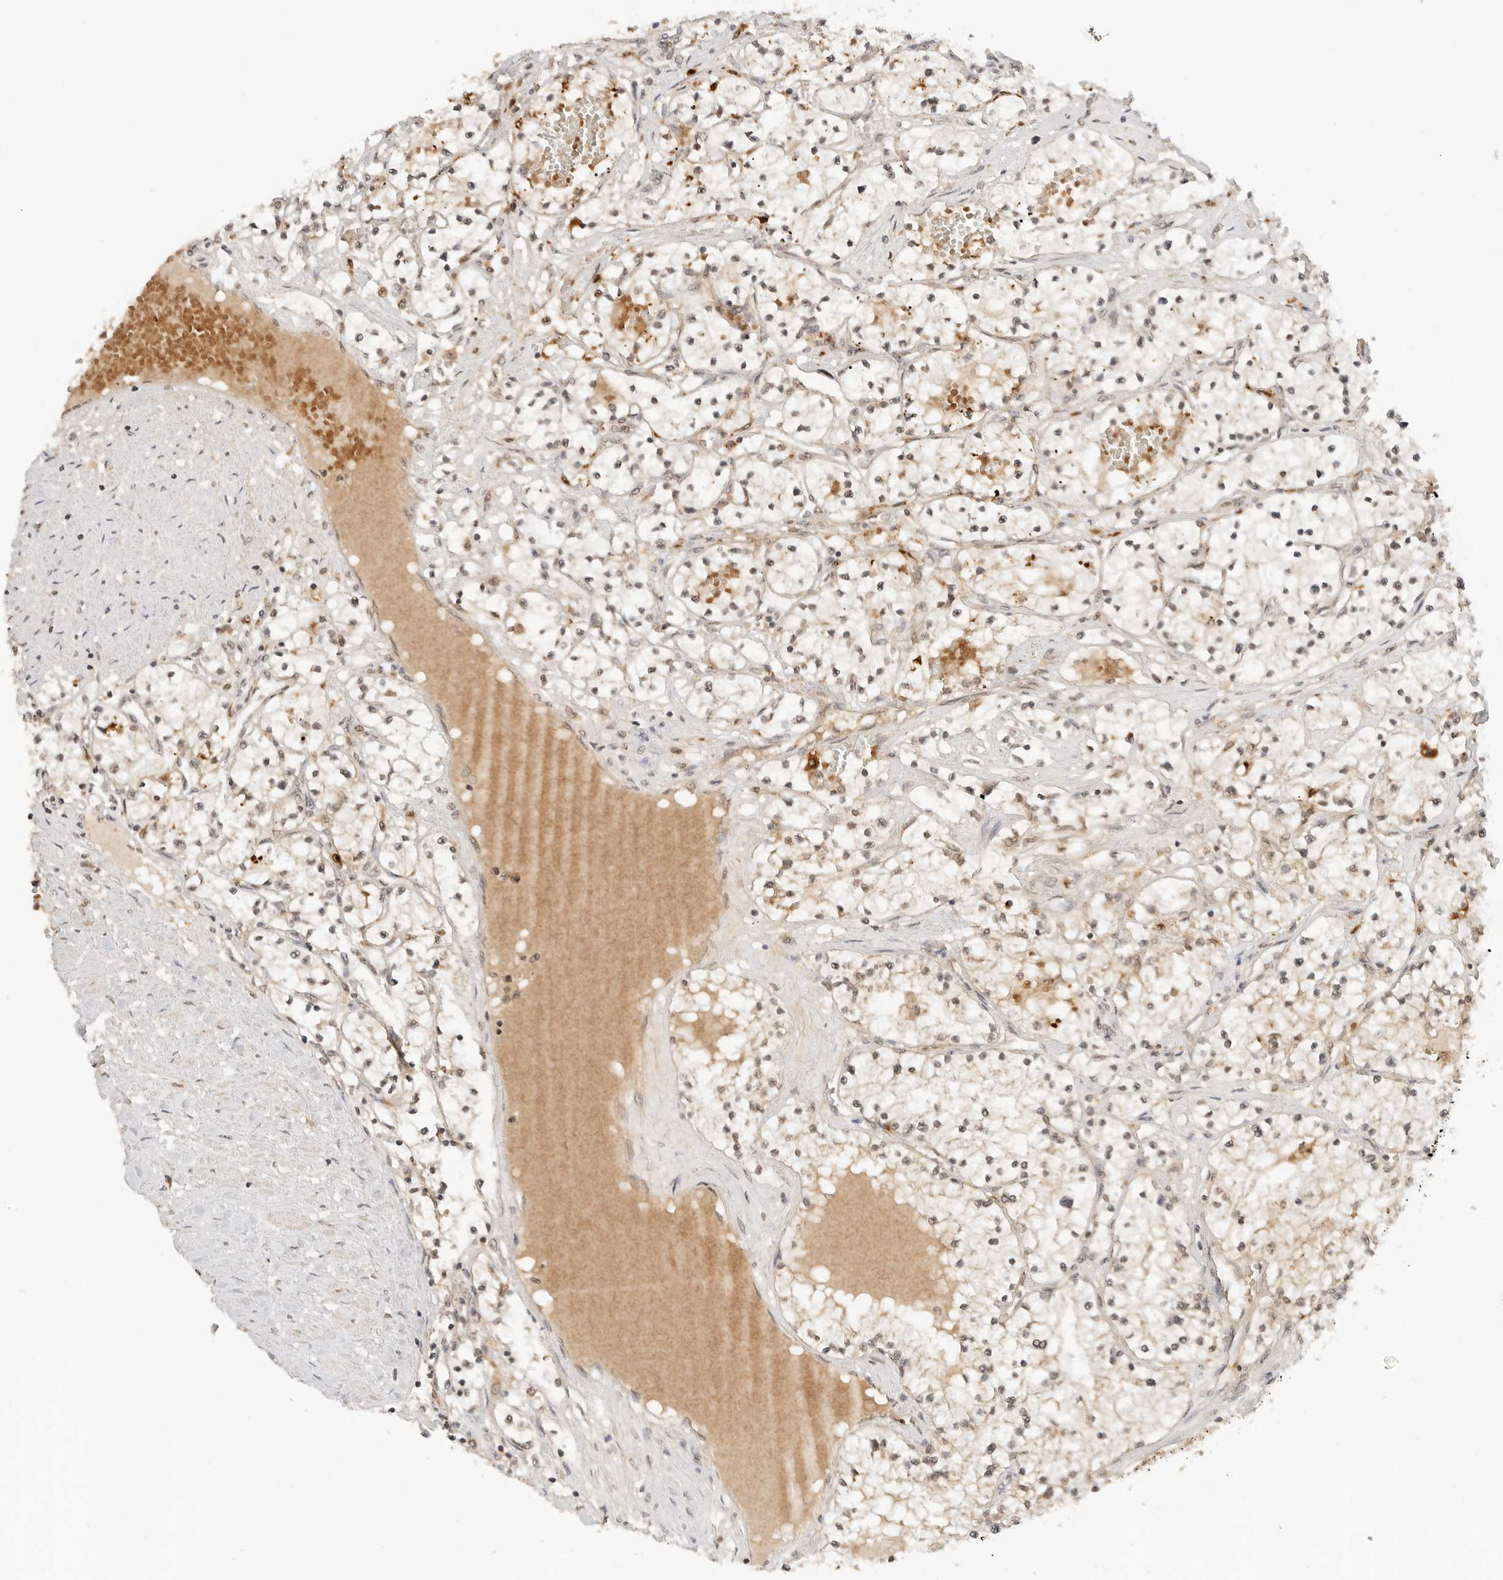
{"staining": {"intensity": "weak", "quantity": ">75%", "location": "cytoplasmic/membranous,nuclear"}, "tissue": "renal cancer", "cell_type": "Tumor cells", "image_type": "cancer", "snomed": [{"axis": "morphology", "description": "Normal tissue, NOS"}, {"axis": "morphology", "description": "Adenocarcinoma, NOS"}, {"axis": "topography", "description": "Kidney"}], "caption": "A histopathology image of human renal cancer (adenocarcinoma) stained for a protein exhibits weak cytoplasmic/membranous and nuclear brown staining in tumor cells.", "gene": "GPR34", "patient": {"sex": "male", "age": 68}}